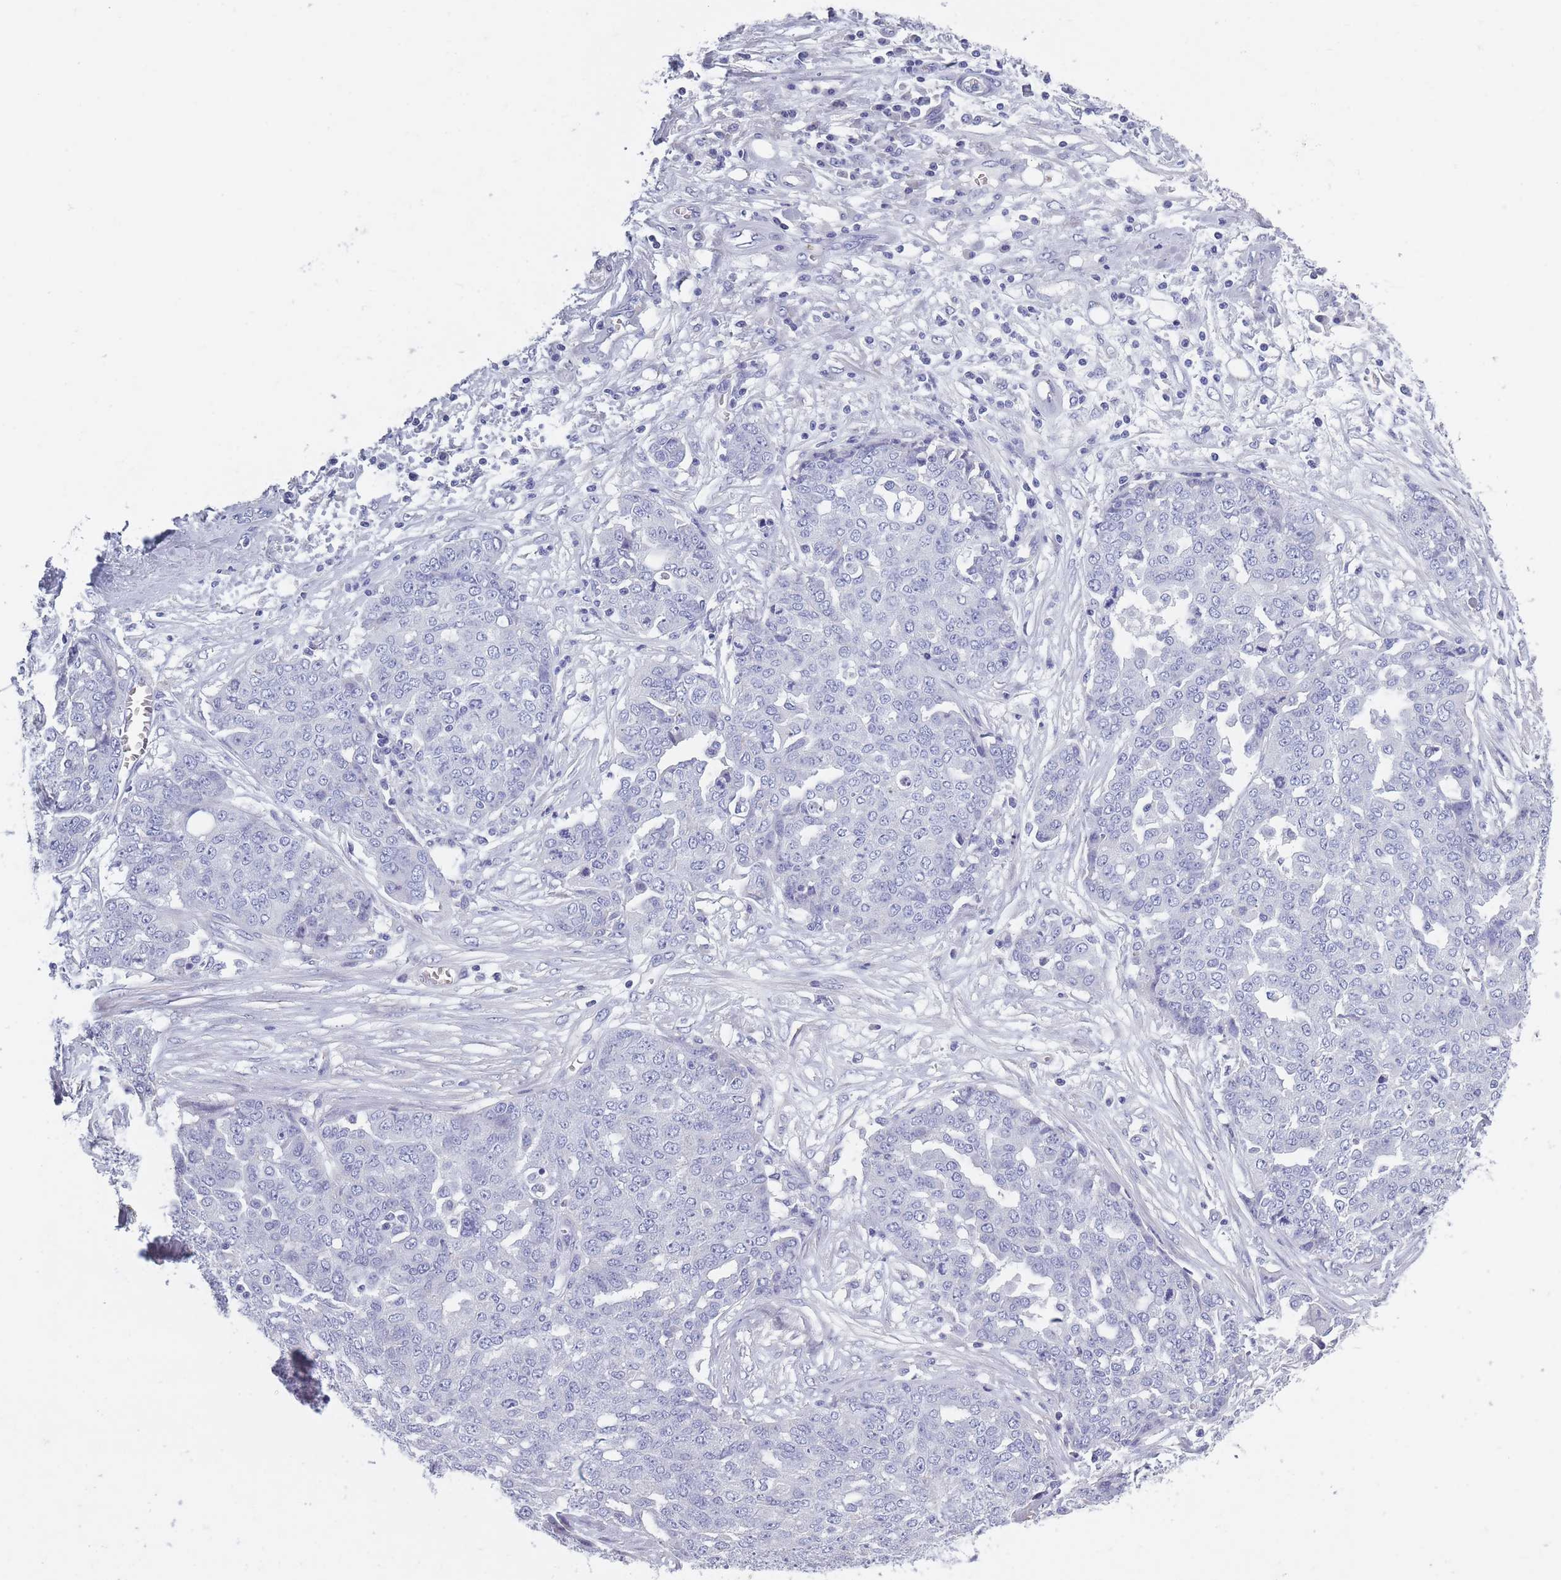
{"staining": {"intensity": "negative", "quantity": "none", "location": "none"}, "tissue": "ovarian cancer", "cell_type": "Tumor cells", "image_type": "cancer", "snomed": [{"axis": "morphology", "description": "Cystadenocarcinoma, serous, NOS"}, {"axis": "topography", "description": "Soft tissue"}, {"axis": "topography", "description": "Ovary"}], "caption": "Serous cystadenocarcinoma (ovarian) was stained to show a protein in brown. There is no significant staining in tumor cells. (Stains: DAB (3,3'-diaminobenzidine) immunohistochemistry (IHC) with hematoxylin counter stain, Microscopy: brightfield microscopy at high magnification).", "gene": "OR4C5", "patient": {"sex": "female", "age": 57}}